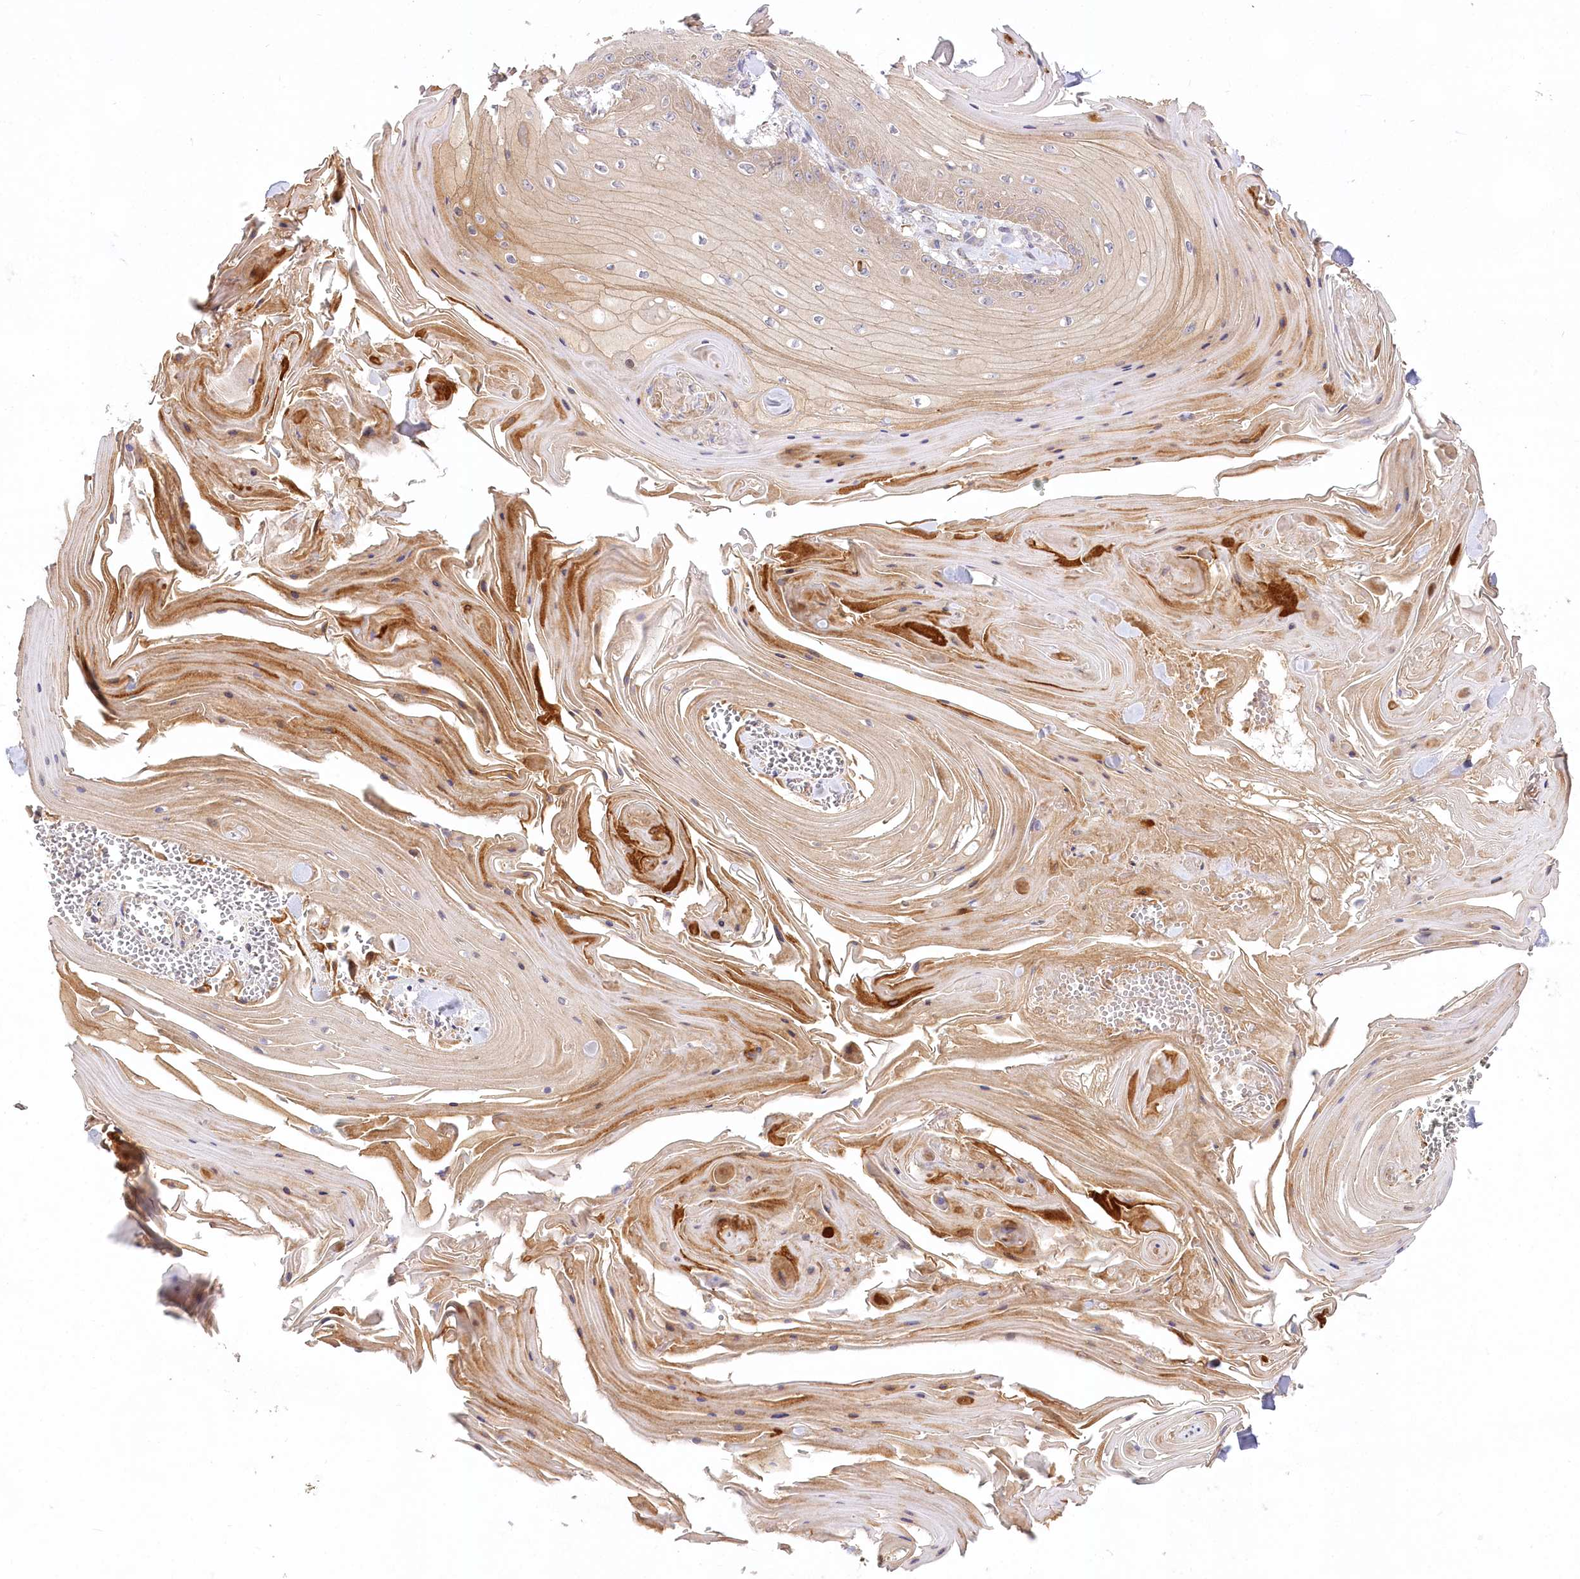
{"staining": {"intensity": "weak", "quantity": "25%-75%", "location": "cytoplasmic/membranous"}, "tissue": "skin cancer", "cell_type": "Tumor cells", "image_type": "cancer", "snomed": [{"axis": "morphology", "description": "Squamous cell carcinoma, NOS"}, {"axis": "topography", "description": "Skin"}], "caption": "Protein staining of skin cancer tissue demonstrates weak cytoplasmic/membranous positivity in approximately 25%-75% of tumor cells.", "gene": "PYROXD1", "patient": {"sex": "male", "age": 74}}